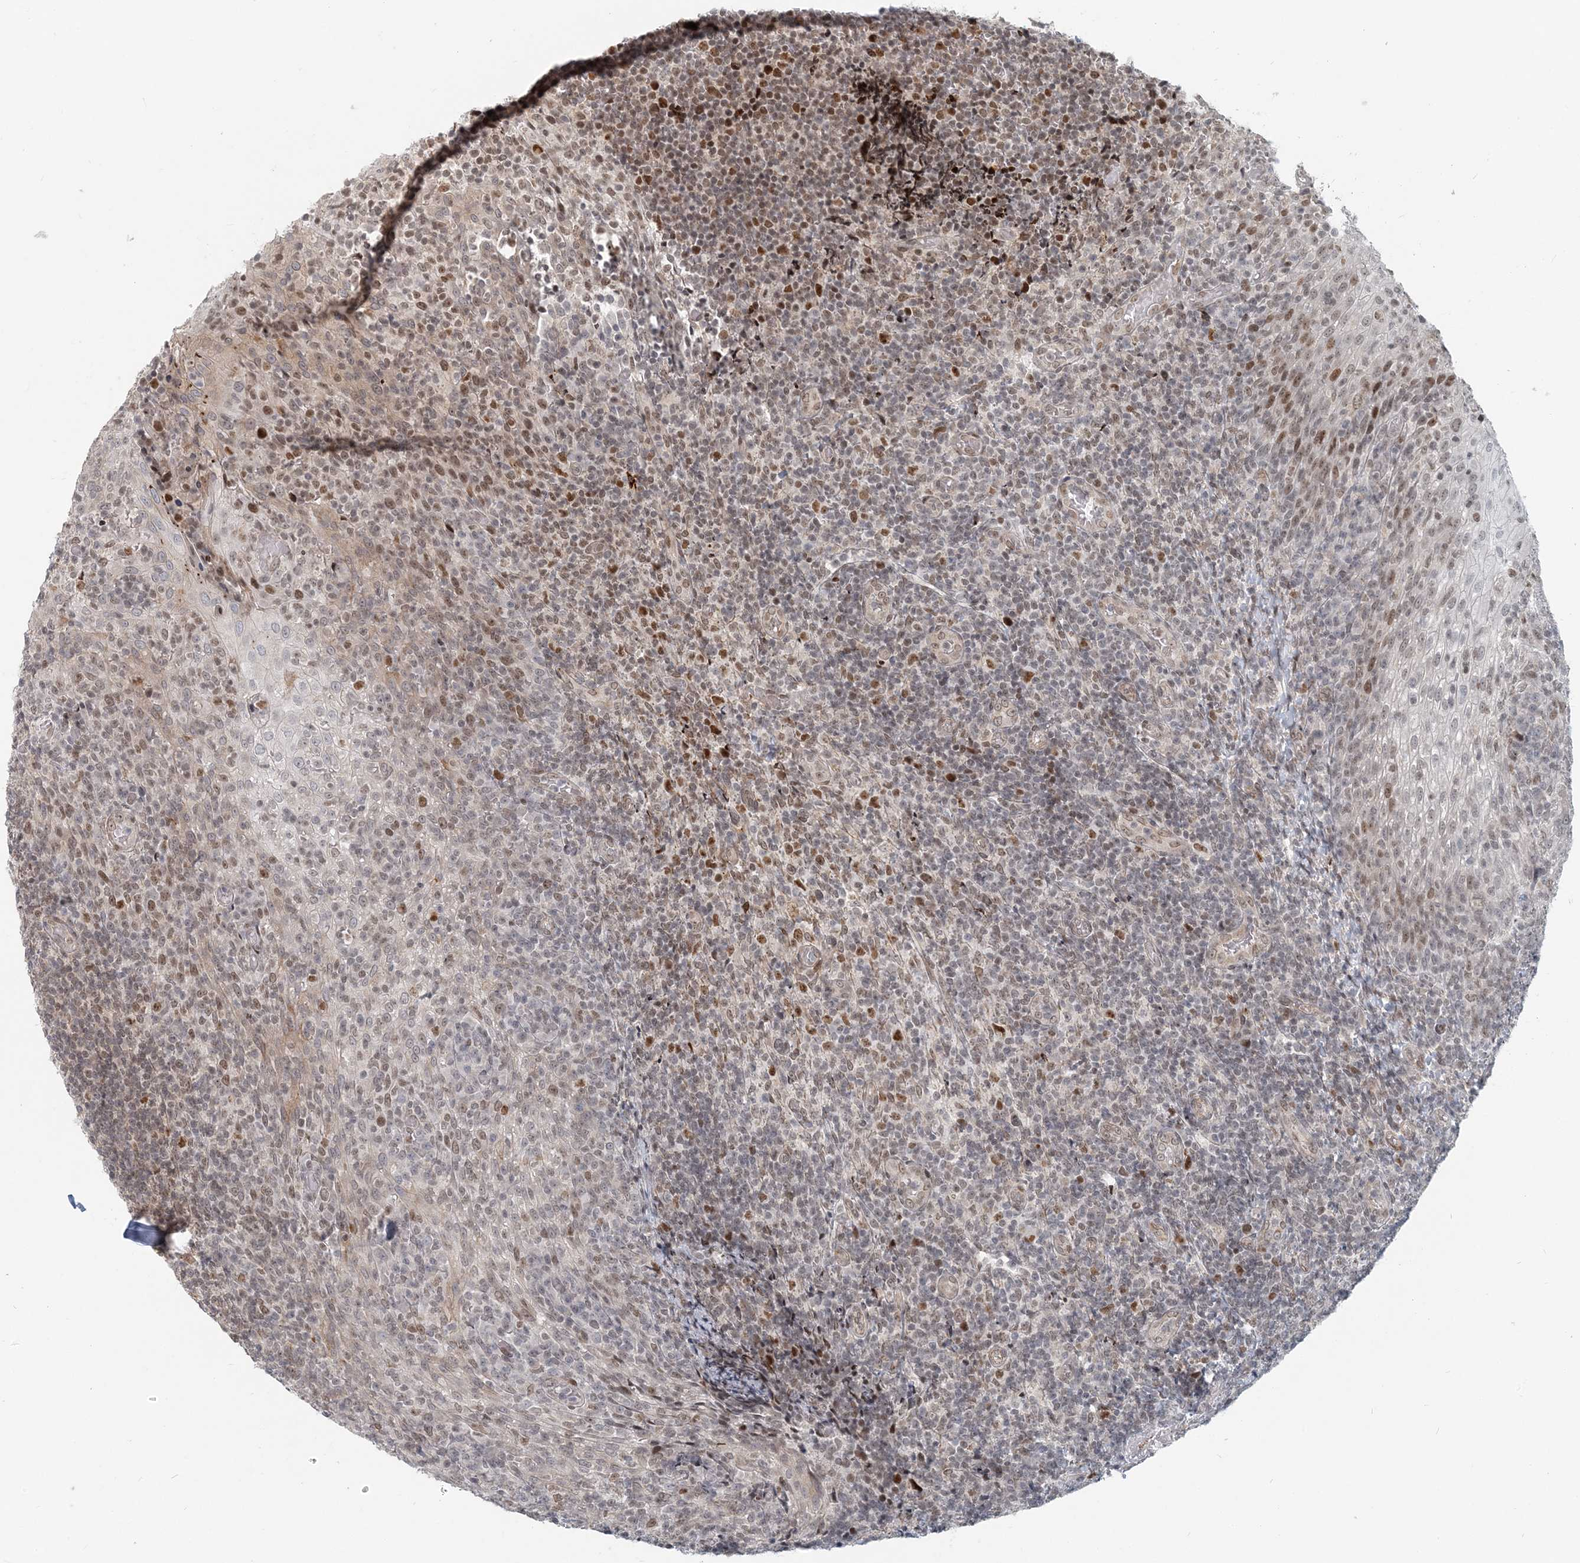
{"staining": {"intensity": "moderate", "quantity": ">75%", "location": "nuclear"}, "tissue": "tonsil", "cell_type": "Germinal center cells", "image_type": "normal", "snomed": [{"axis": "morphology", "description": "Normal tissue, NOS"}, {"axis": "topography", "description": "Tonsil"}], "caption": "The immunohistochemical stain labels moderate nuclear expression in germinal center cells of normal tonsil. (Stains: DAB (3,3'-diaminobenzidine) in brown, nuclei in blue, Microscopy: brightfield microscopy at high magnification).", "gene": "BAZ1B", "patient": {"sex": "female", "age": 19}}